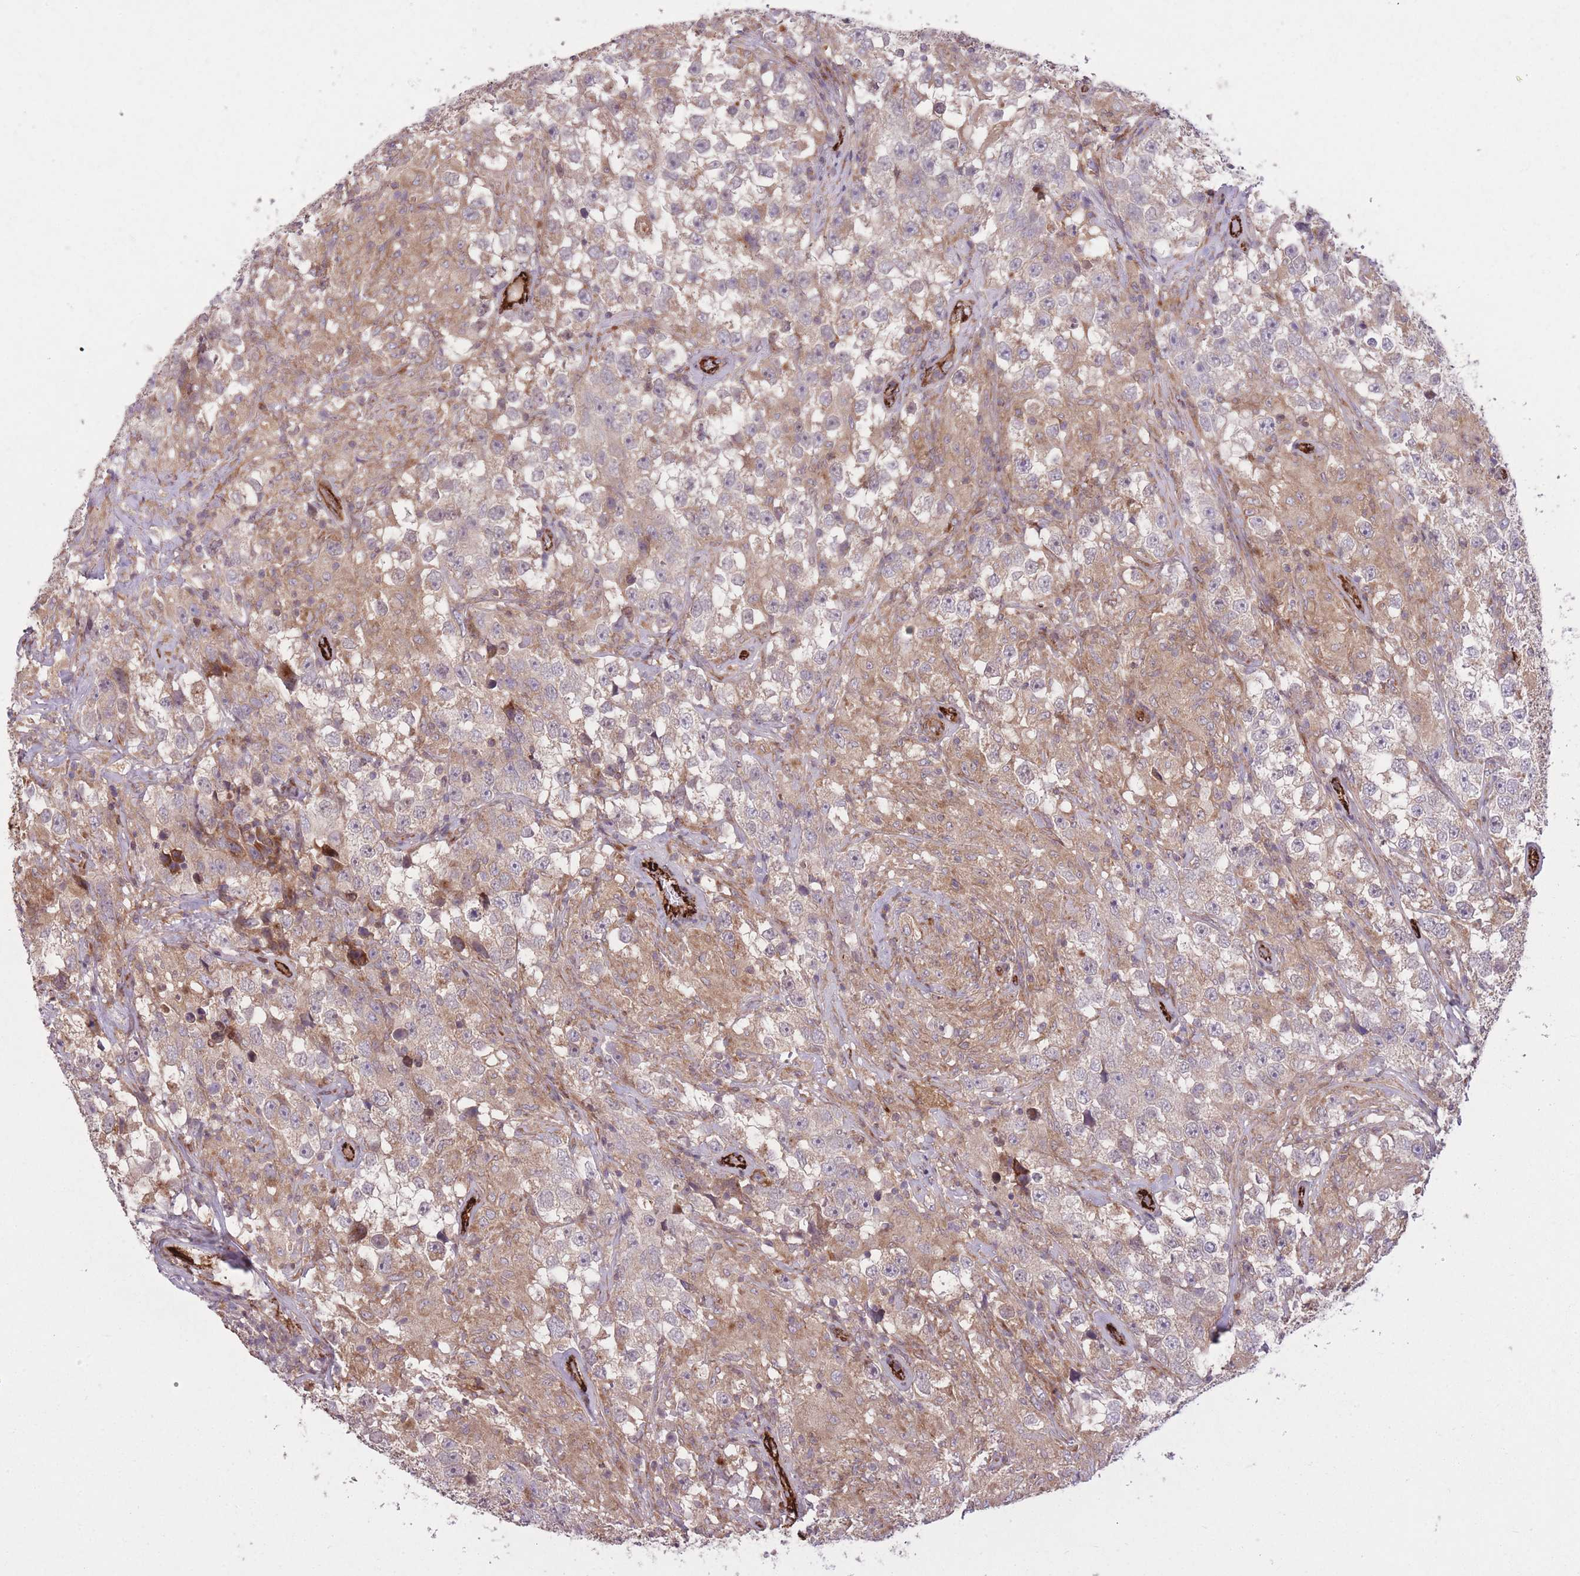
{"staining": {"intensity": "weak", "quantity": "25%-75%", "location": "cytoplasmic/membranous"}, "tissue": "testis cancer", "cell_type": "Tumor cells", "image_type": "cancer", "snomed": [{"axis": "morphology", "description": "Seminoma, NOS"}, {"axis": "topography", "description": "Testis"}], "caption": "An image of seminoma (testis) stained for a protein displays weak cytoplasmic/membranous brown staining in tumor cells.", "gene": "CISH", "patient": {"sex": "male", "age": 46}}